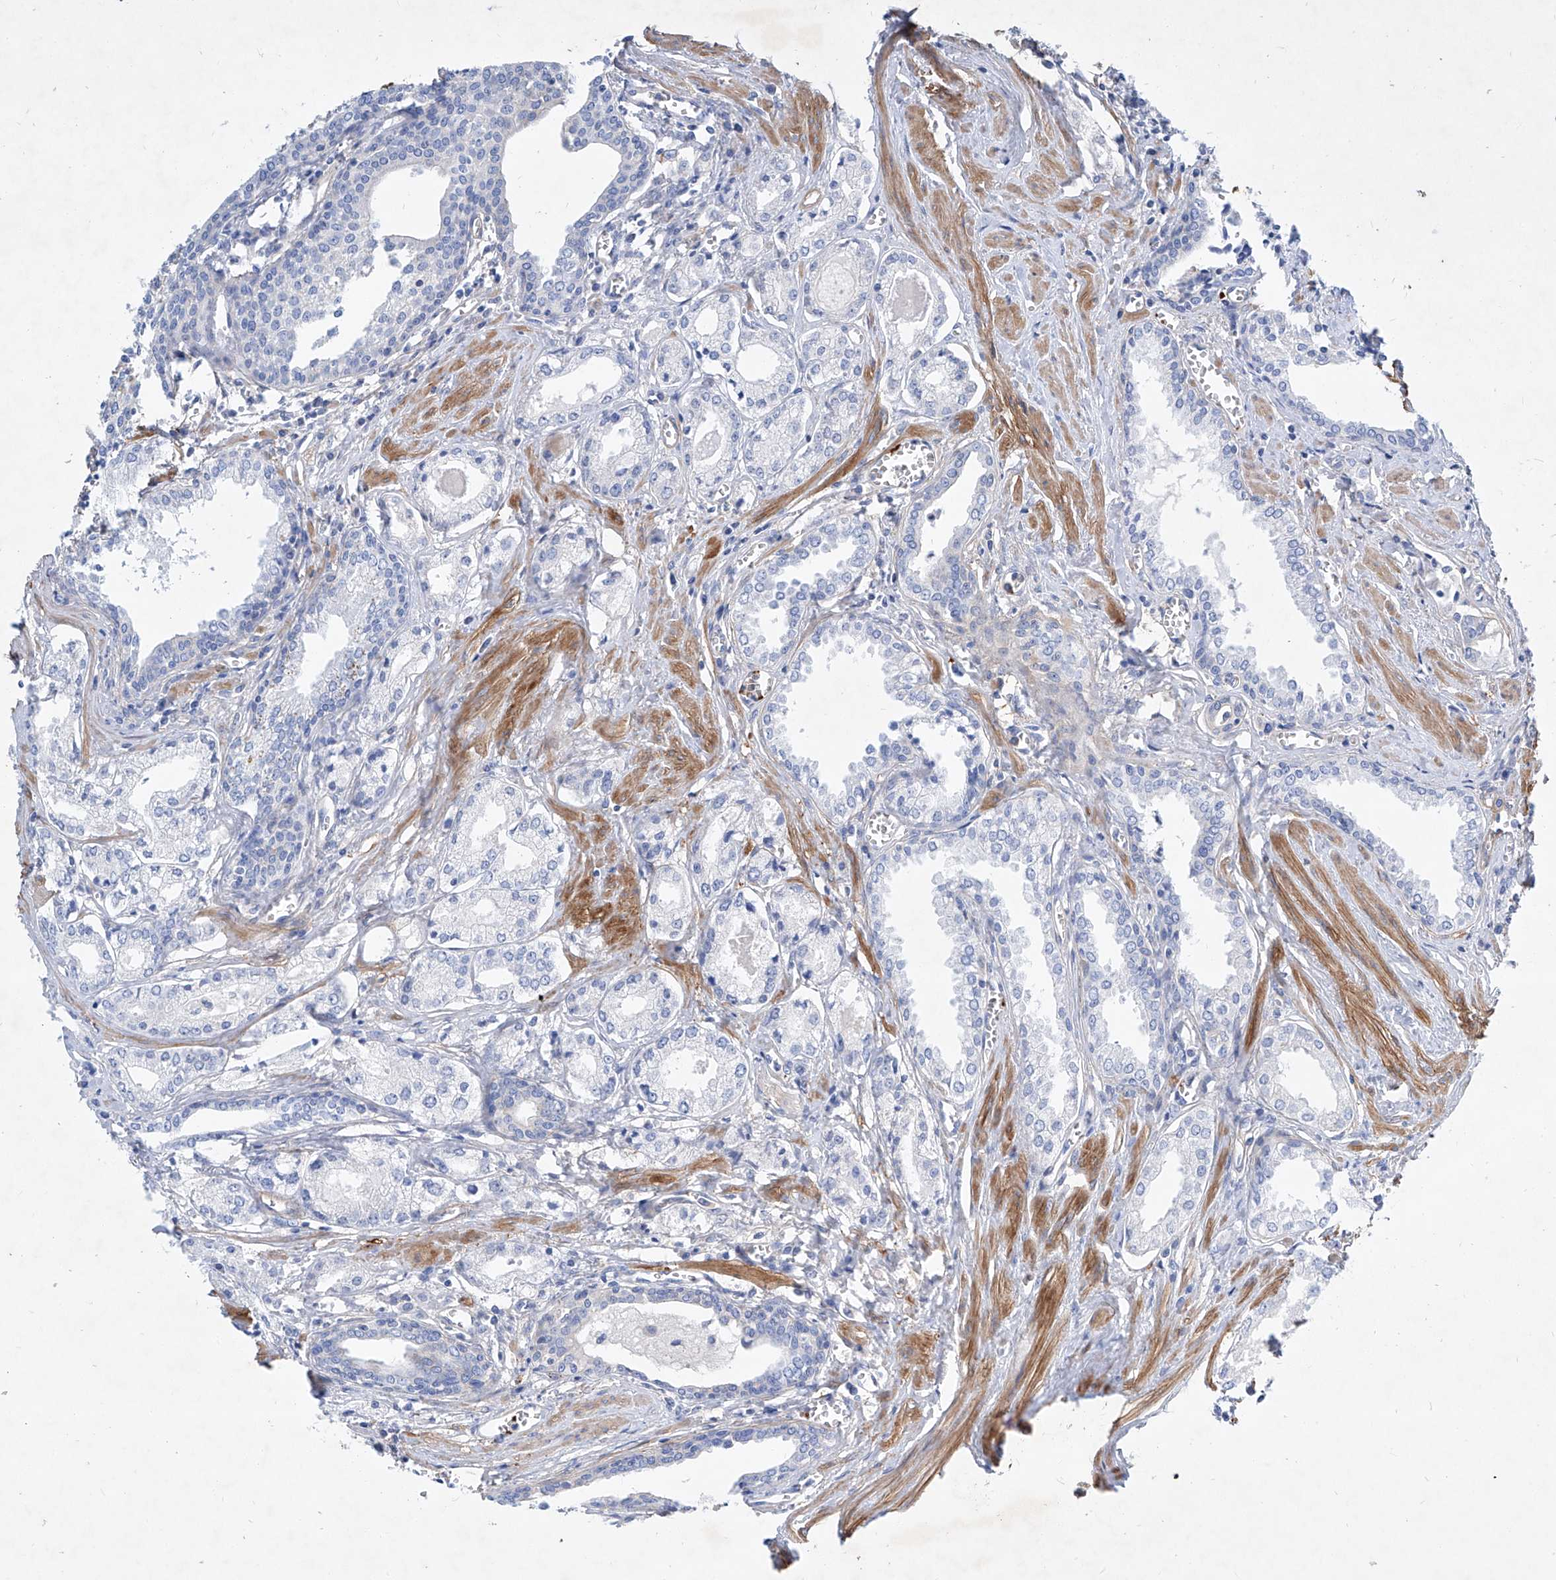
{"staining": {"intensity": "negative", "quantity": "none", "location": "none"}, "tissue": "prostate cancer", "cell_type": "Tumor cells", "image_type": "cancer", "snomed": [{"axis": "morphology", "description": "Adenocarcinoma, Low grade"}, {"axis": "topography", "description": "Prostate"}], "caption": "This photomicrograph is of prostate cancer (adenocarcinoma (low-grade)) stained with immunohistochemistry to label a protein in brown with the nuclei are counter-stained blue. There is no positivity in tumor cells.", "gene": "TAS2R60", "patient": {"sex": "male", "age": 60}}